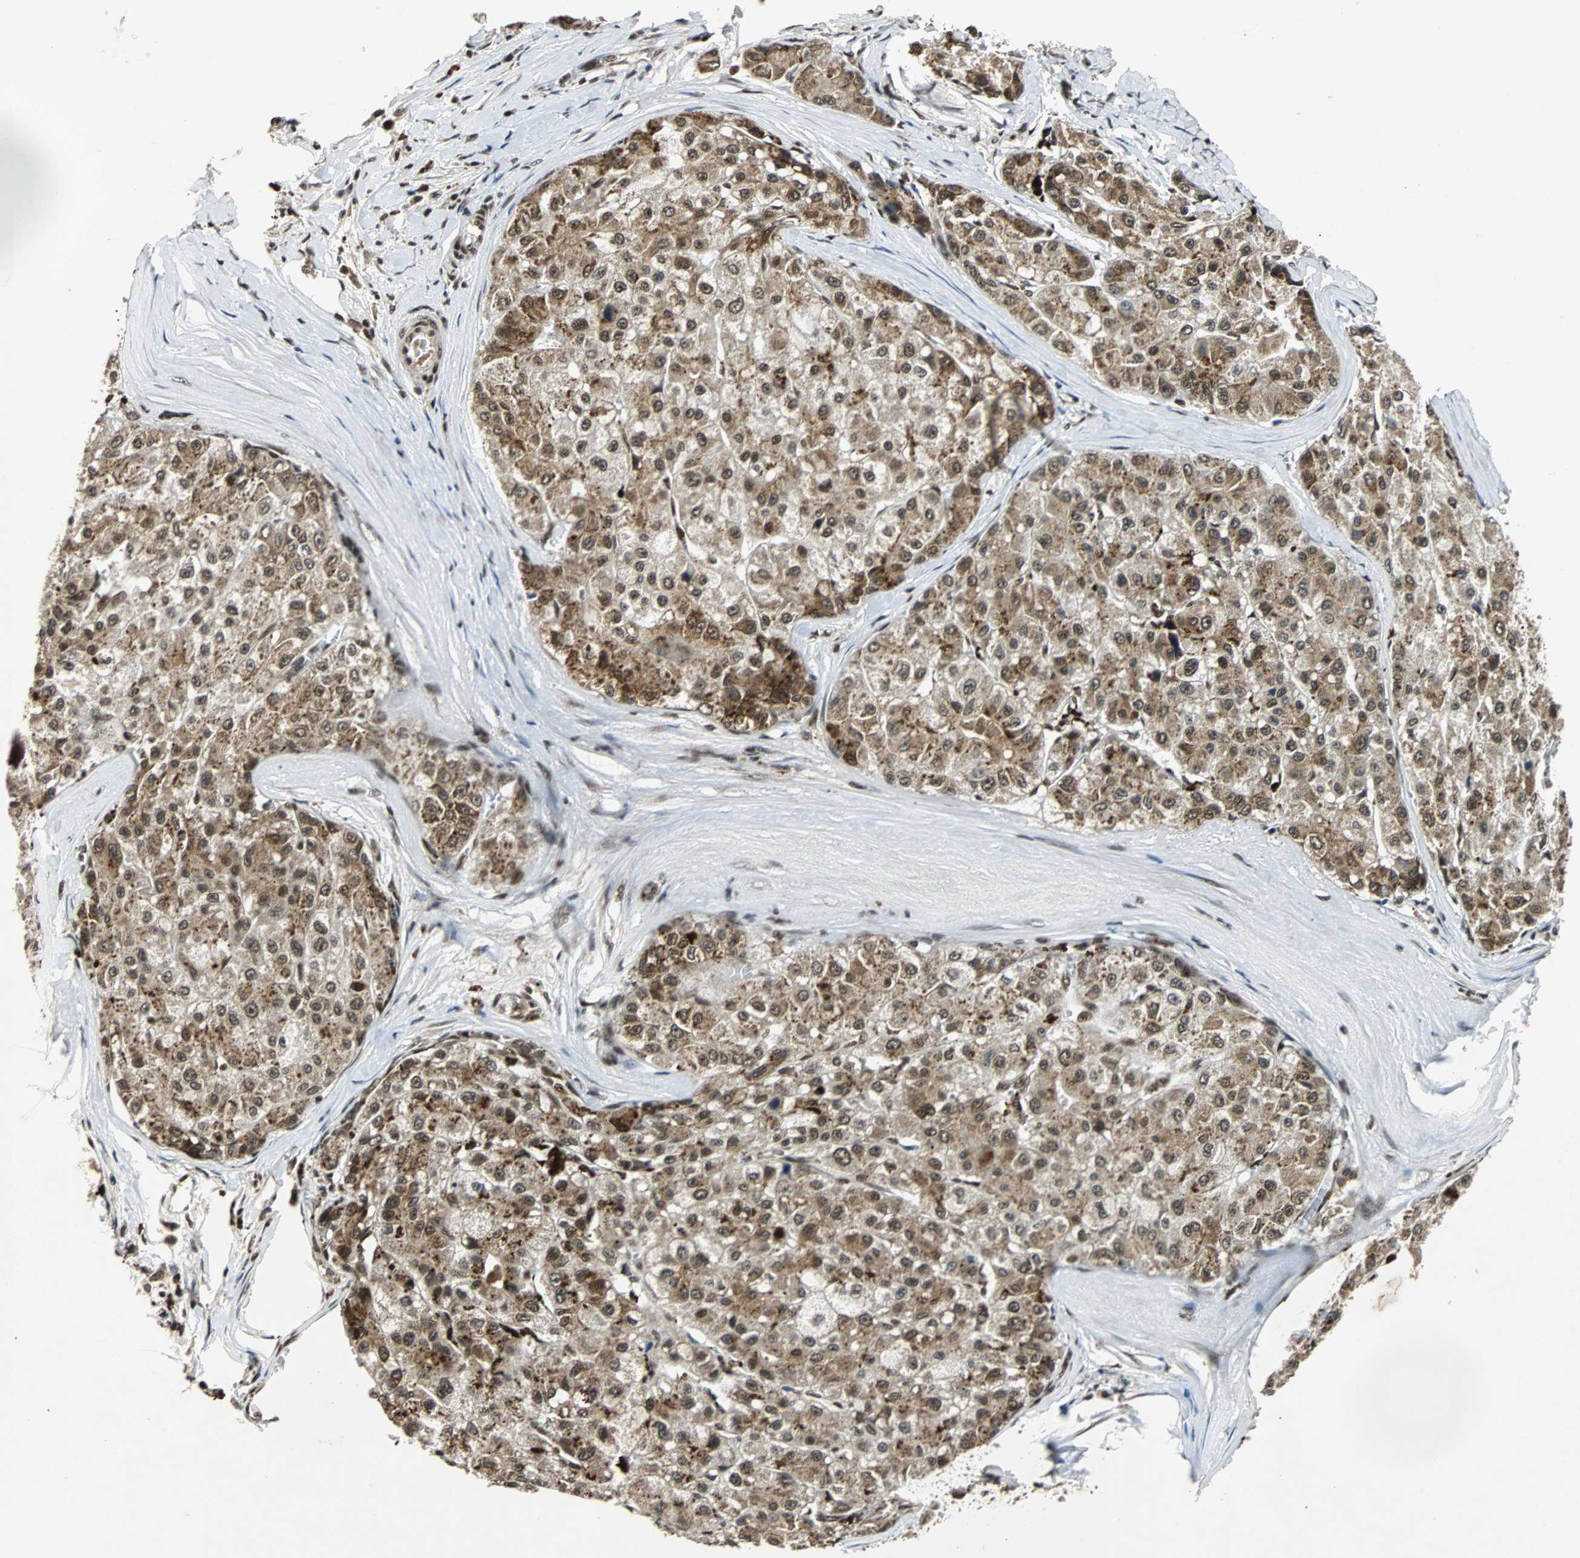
{"staining": {"intensity": "moderate", "quantity": ">75%", "location": "cytoplasmic/membranous,nuclear"}, "tissue": "liver cancer", "cell_type": "Tumor cells", "image_type": "cancer", "snomed": [{"axis": "morphology", "description": "Carcinoma, Hepatocellular, NOS"}, {"axis": "topography", "description": "Liver"}], "caption": "Immunohistochemistry (IHC) (DAB (3,3'-diaminobenzidine)) staining of liver cancer (hepatocellular carcinoma) shows moderate cytoplasmic/membranous and nuclear protein expression in about >75% of tumor cells.", "gene": "TAF5", "patient": {"sex": "male", "age": 80}}